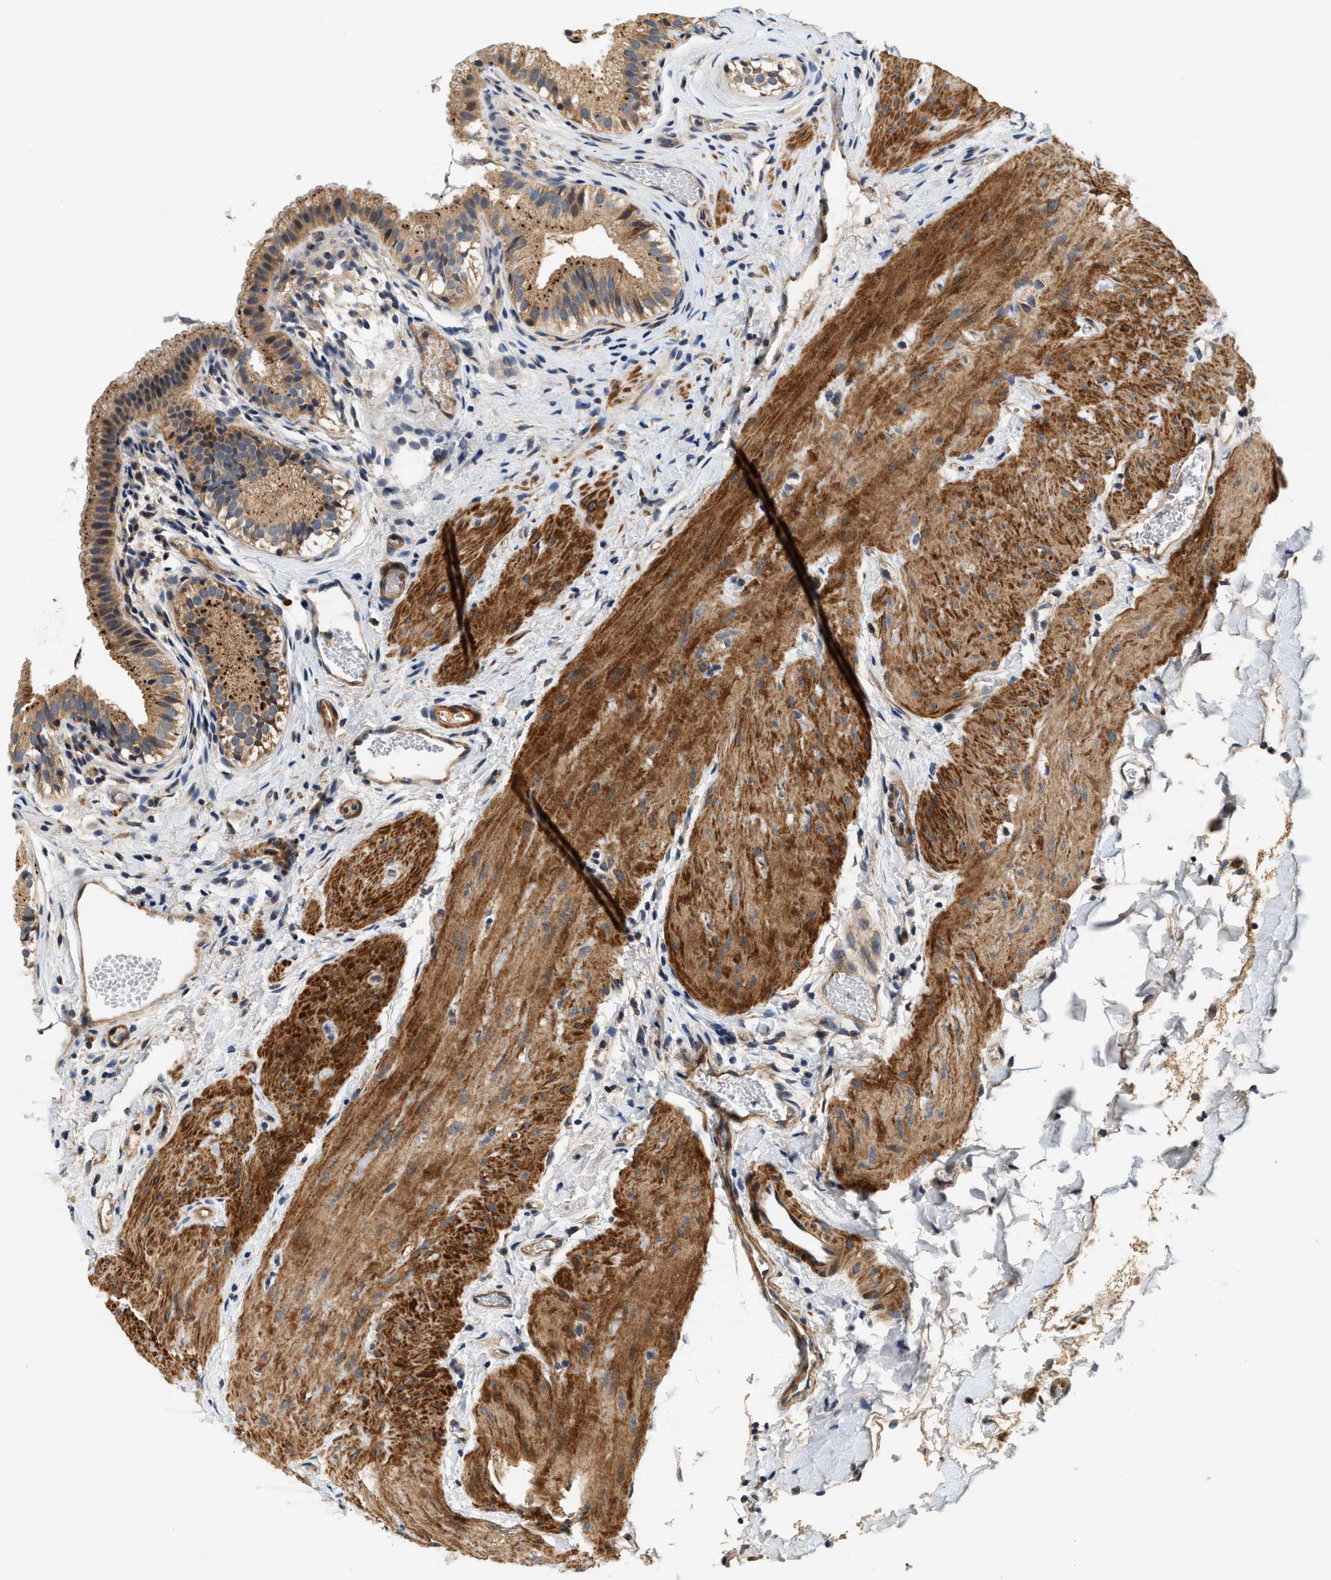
{"staining": {"intensity": "strong", "quantity": ">75%", "location": "cytoplasmic/membranous"}, "tissue": "gallbladder", "cell_type": "Glandular cells", "image_type": "normal", "snomed": [{"axis": "morphology", "description": "Normal tissue, NOS"}, {"axis": "topography", "description": "Gallbladder"}], "caption": "Gallbladder stained with immunohistochemistry displays strong cytoplasmic/membranous staining in about >75% of glandular cells.", "gene": "DUSP10", "patient": {"sex": "female", "age": 26}}